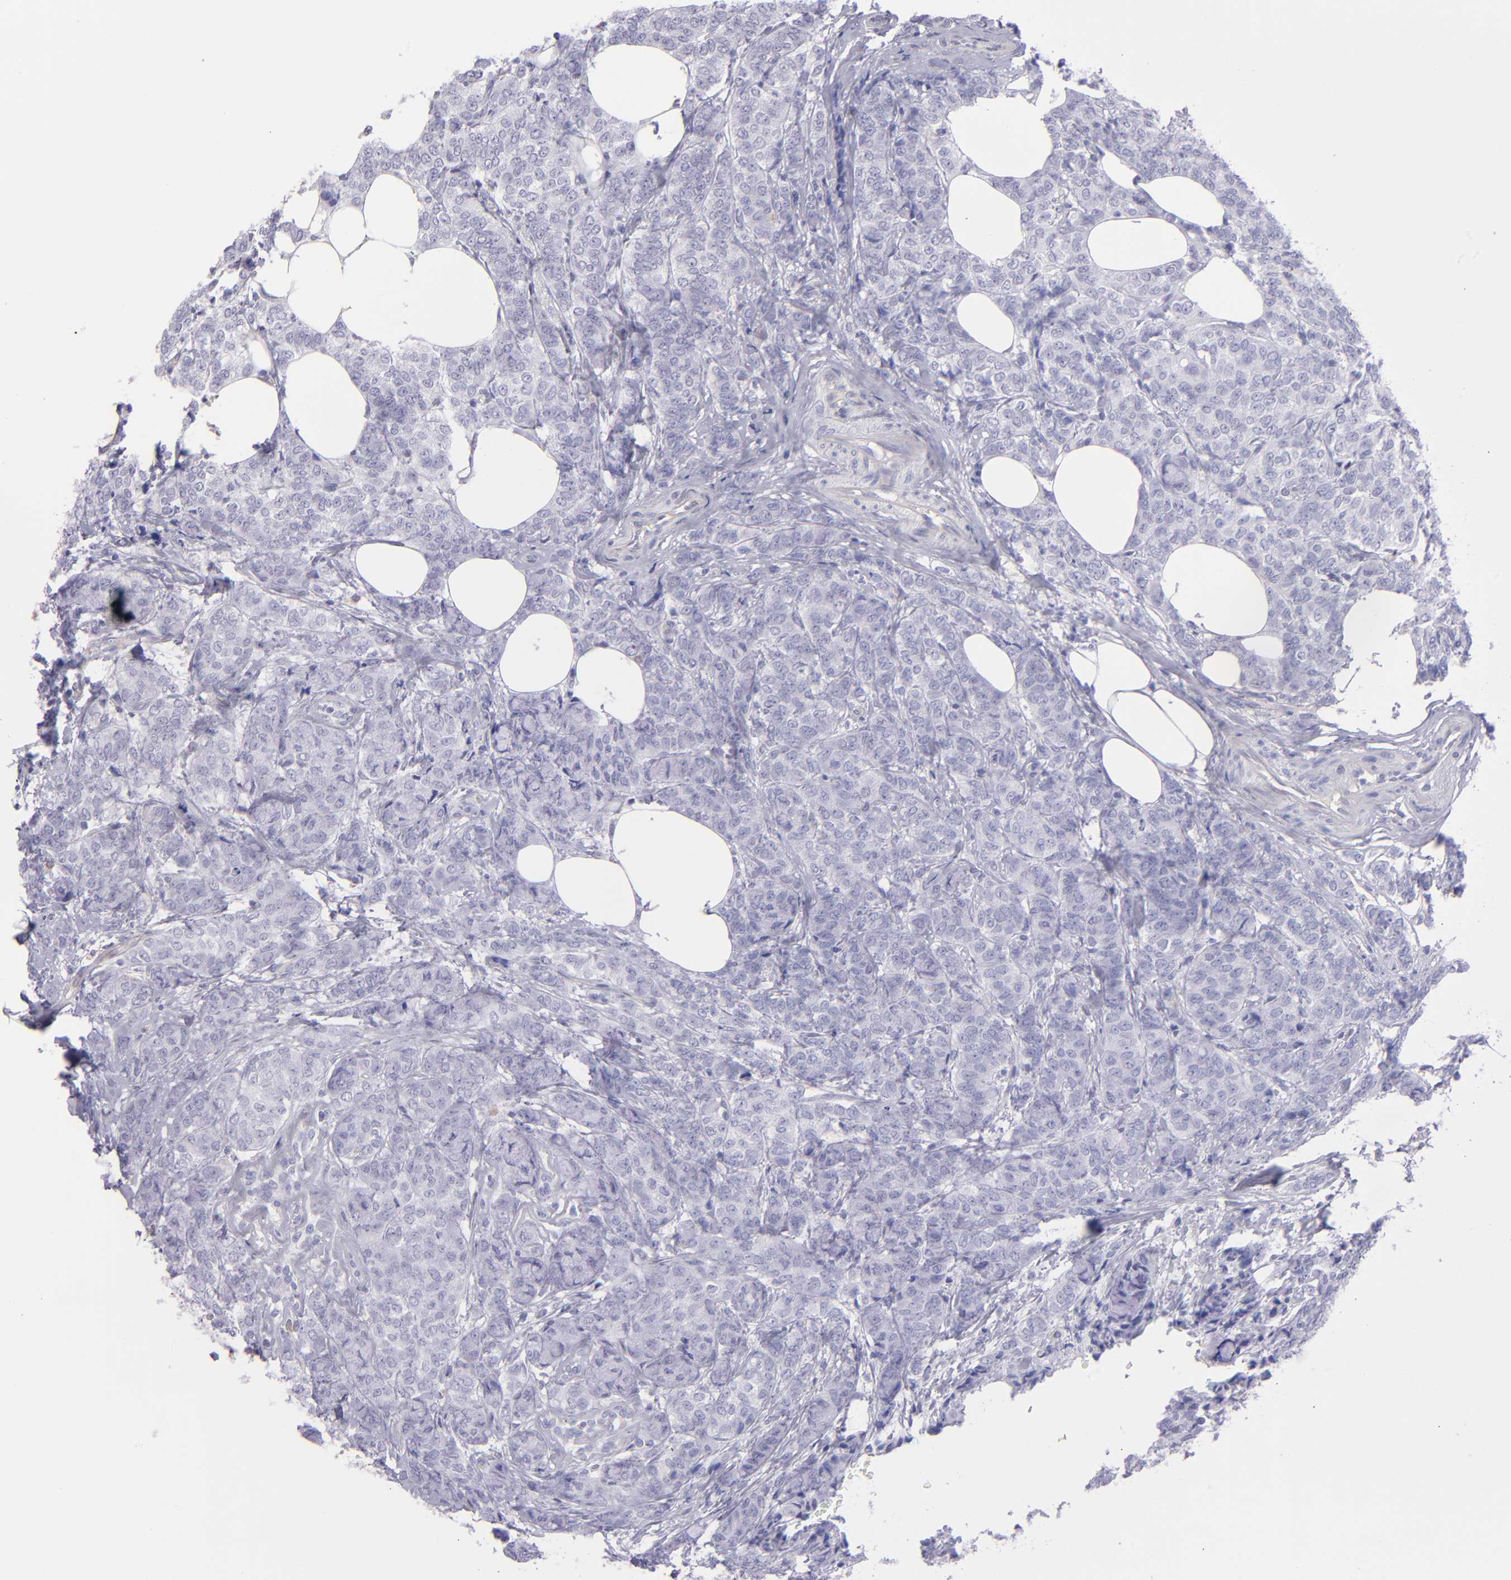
{"staining": {"intensity": "negative", "quantity": "none", "location": "none"}, "tissue": "breast cancer", "cell_type": "Tumor cells", "image_type": "cancer", "snomed": [{"axis": "morphology", "description": "Lobular carcinoma"}, {"axis": "topography", "description": "Breast"}], "caption": "This is a image of IHC staining of breast cancer, which shows no expression in tumor cells.", "gene": "TG", "patient": {"sex": "female", "age": 60}}